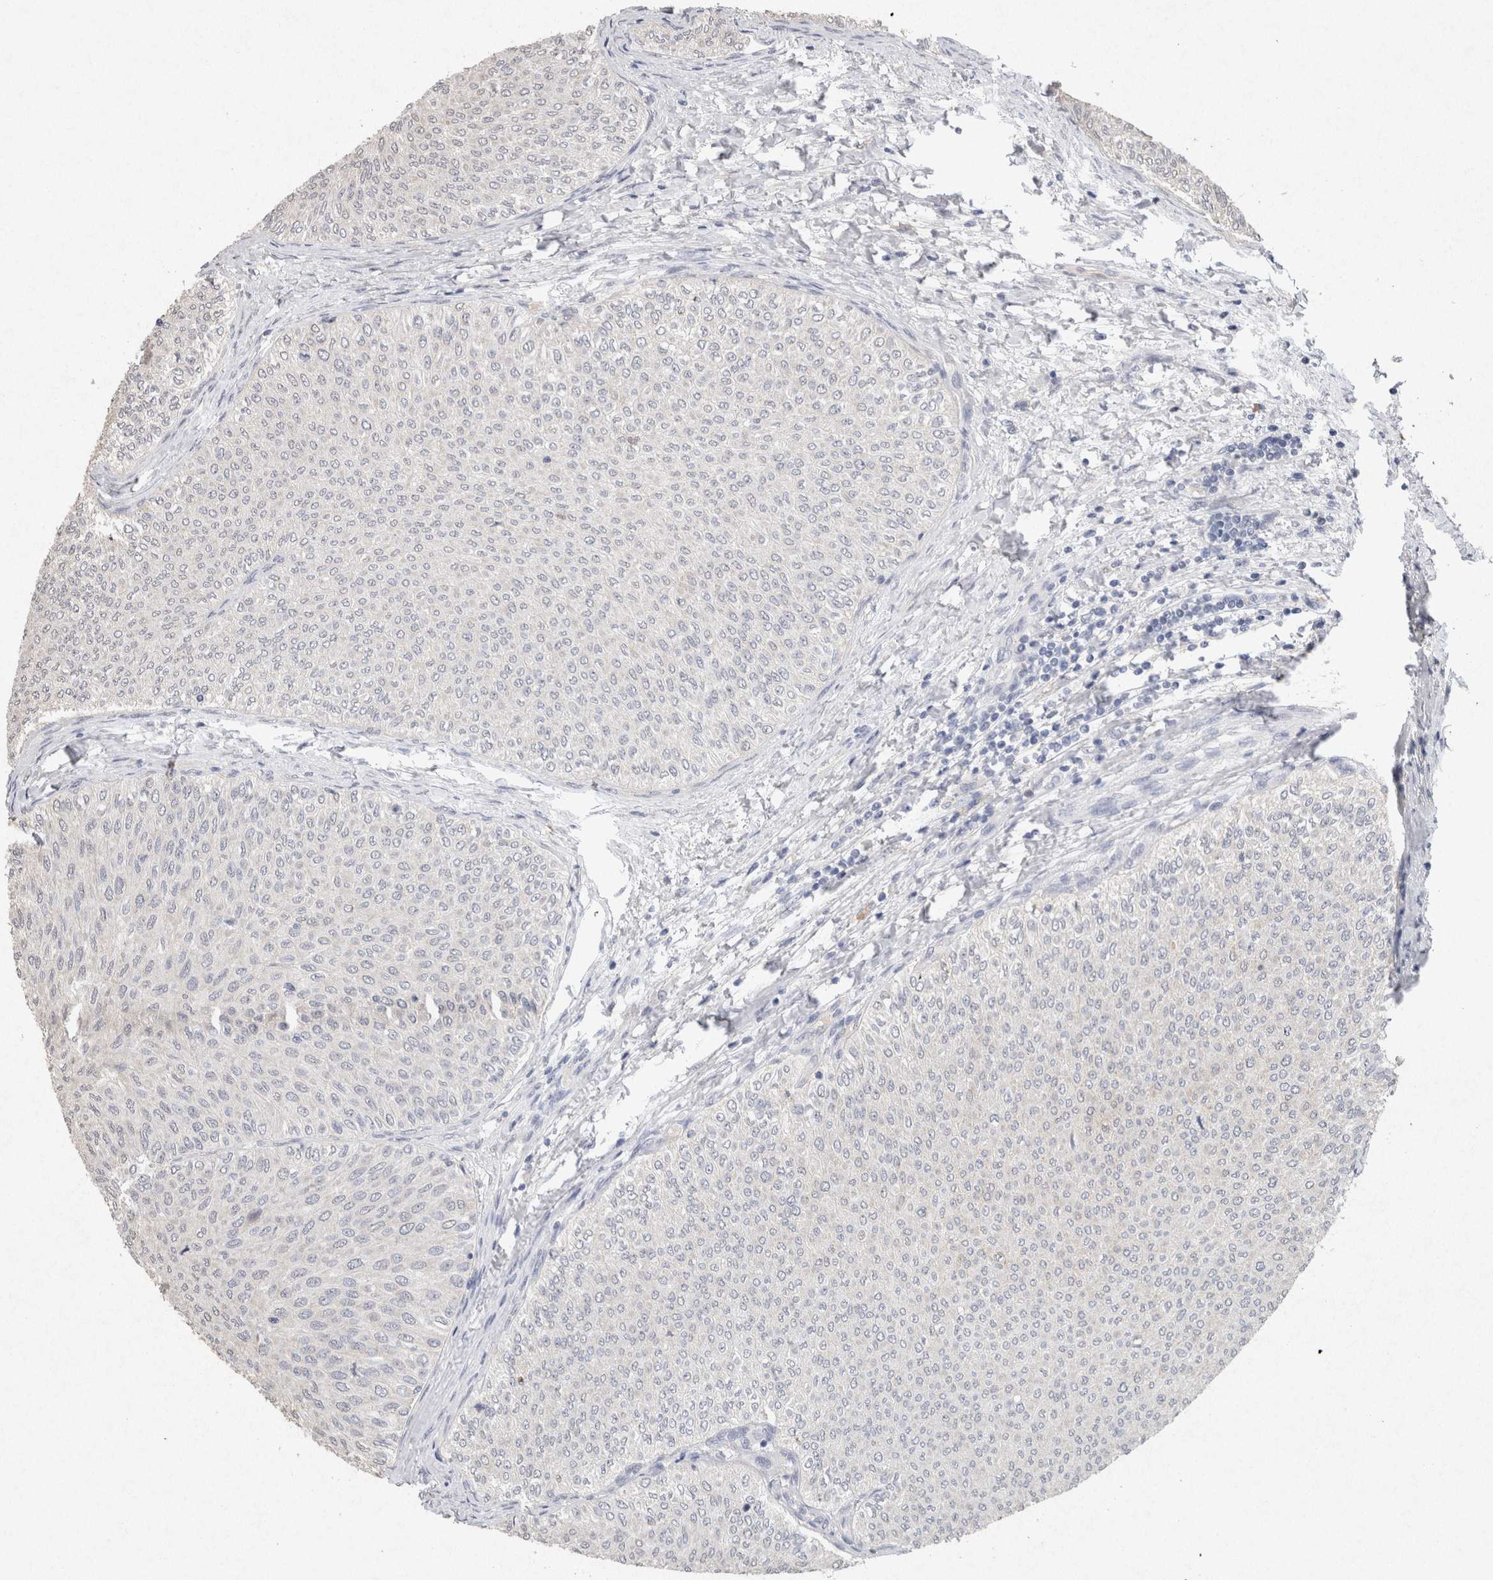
{"staining": {"intensity": "negative", "quantity": "none", "location": "none"}, "tissue": "urothelial cancer", "cell_type": "Tumor cells", "image_type": "cancer", "snomed": [{"axis": "morphology", "description": "Urothelial carcinoma, Low grade"}, {"axis": "topography", "description": "Urinary bladder"}], "caption": "Human urothelial cancer stained for a protein using immunohistochemistry (IHC) displays no positivity in tumor cells.", "gene": "FABP7", "patient": {"sex": "male", "age": 78}}